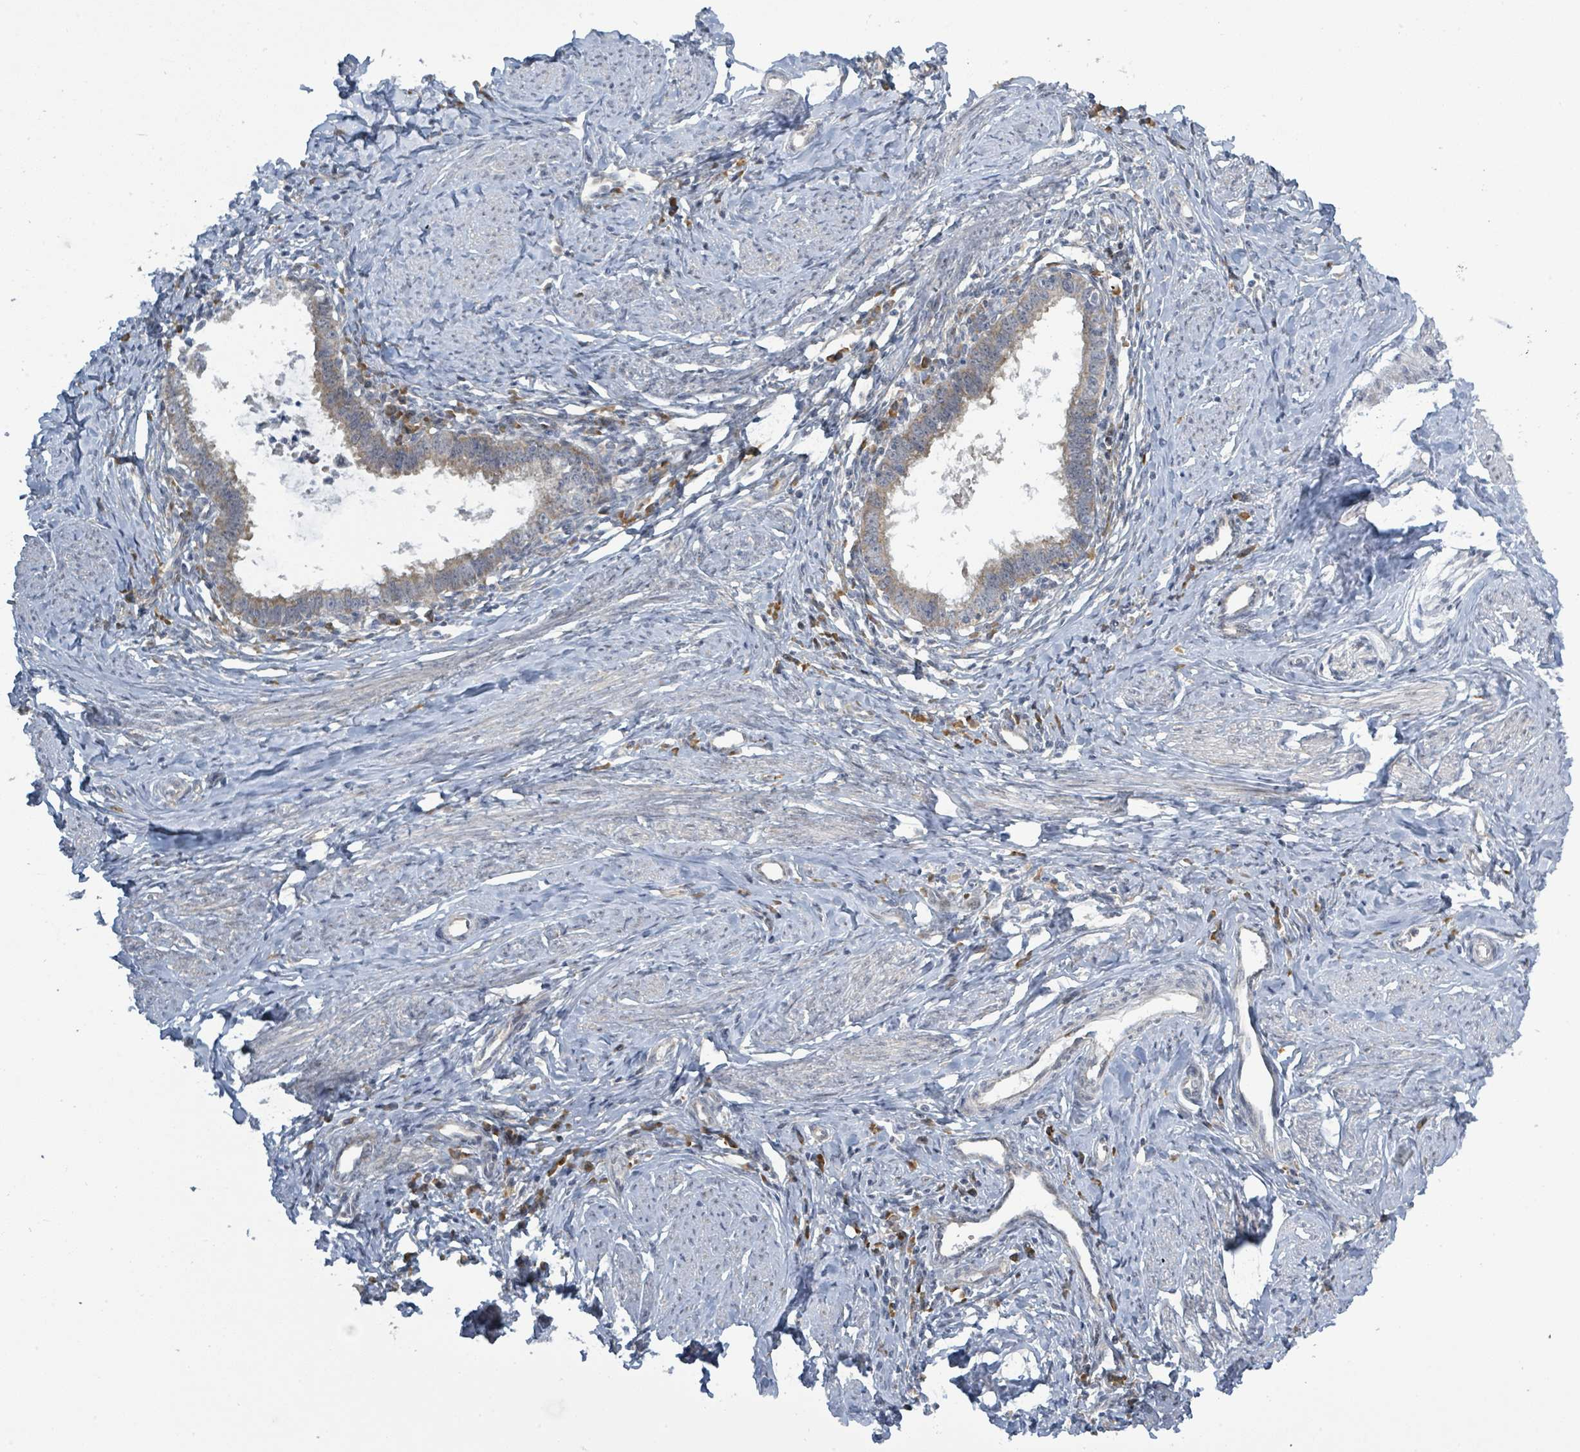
{"staining": {"intensity": "weak", "quantity": "25%-75%", "location": "cytoplasmic/membranous"}, "tissue": "cervical cancer", "cell_type": "Tumor cells", "image_type": "cancer", "snomed": [{"axis": "morphology", "description": "Adenocarcinoma, NOS"}, {"axis": "topography", "description": "Cervix"}], "caption": "Cervical cancer (adenocarcinoma) tissue reveals weak cytoplasmic/membranous expression in approximately 25%-75% of tumor cells (IHC, brightfield microscopy, high magnification).", "gene": "RPL32", "patient": {"sex": "female", "age": 36}}